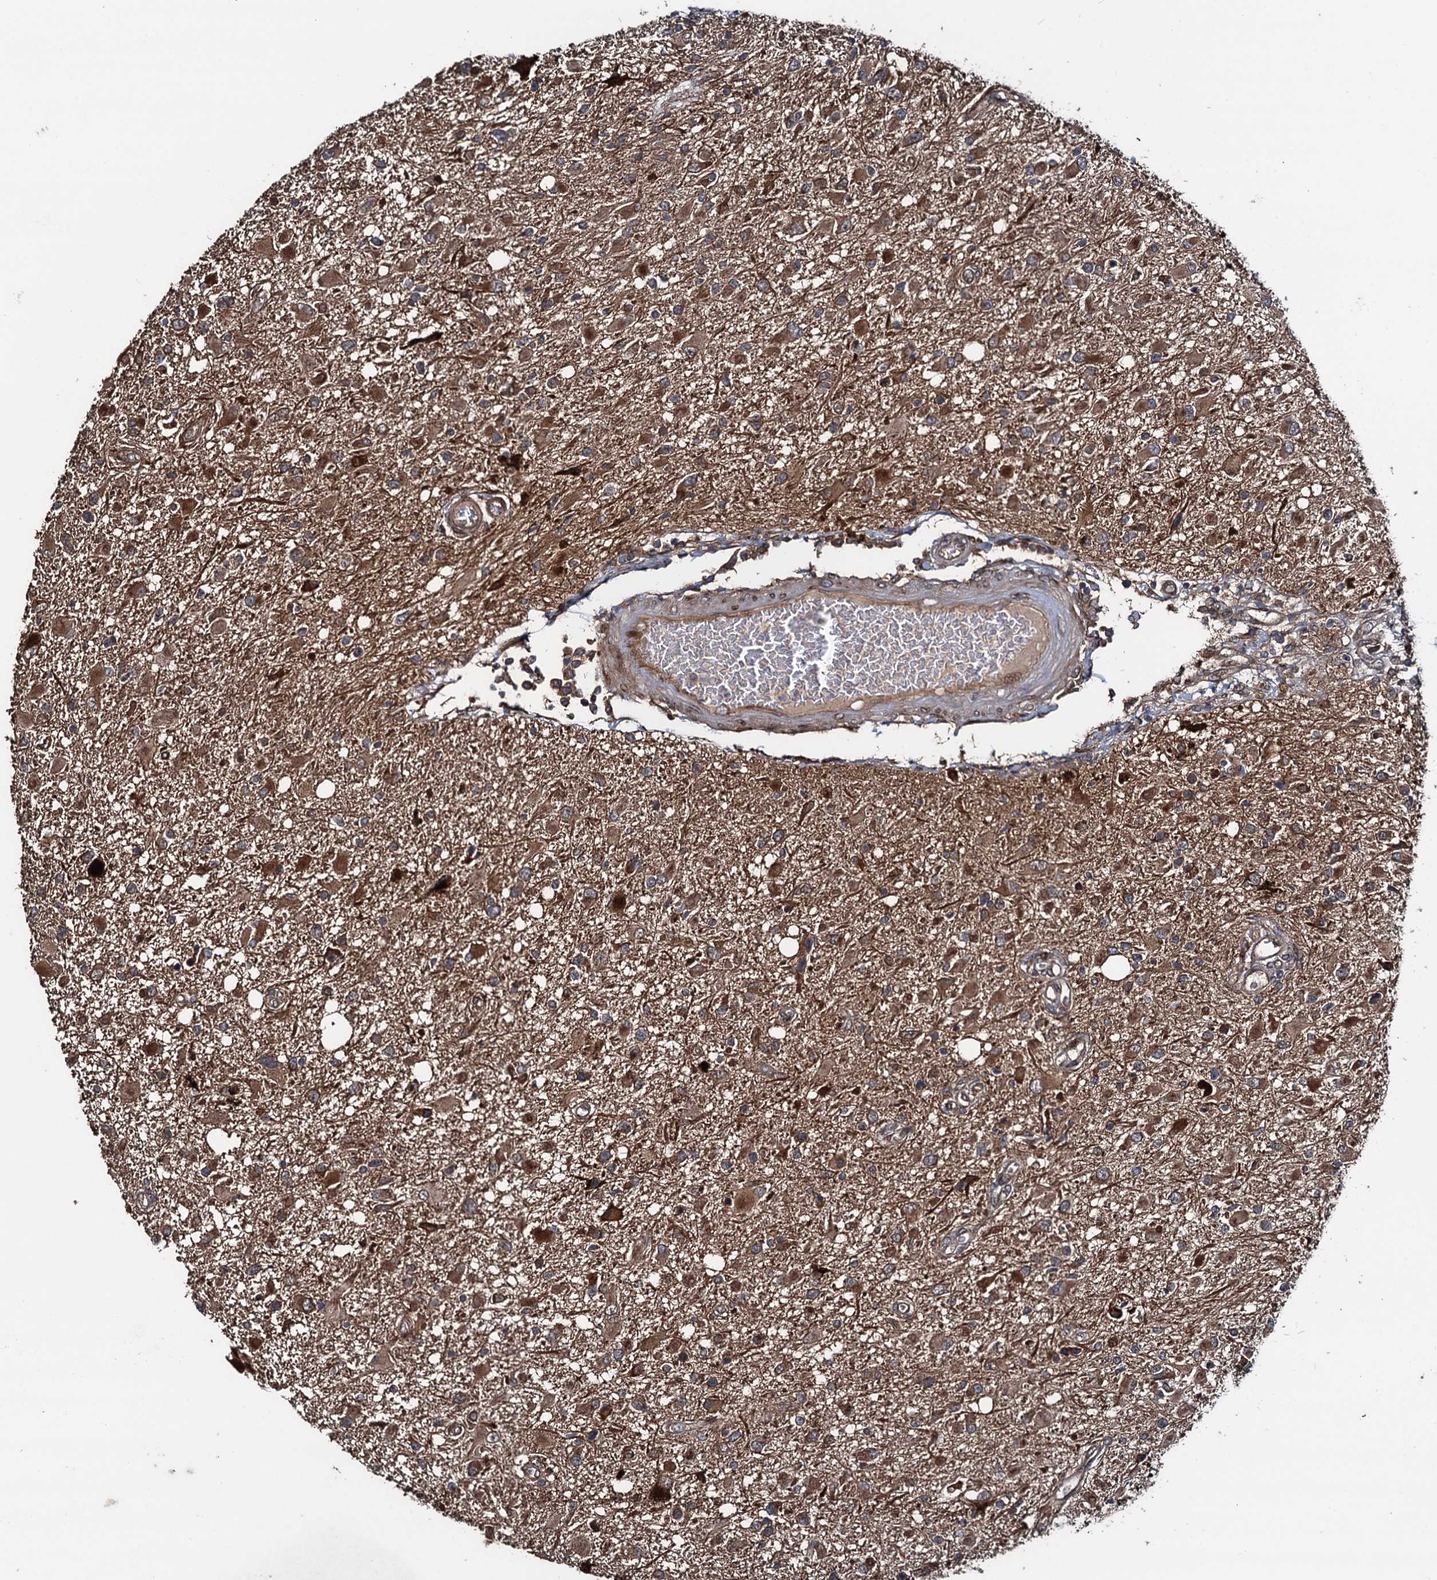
{"staining": {"intensity": "moderate", "quantity": "25%-75%", "location": "cytoplasmic/membranous"}, "tissue": "glioma", "cell_type": "Tumor cells", "image_type": "cancer", "snomed": [{"axis": "morphology", "description": "Glioma, malignant, High grade"}, {"axis": "topography", "description": "Brain"}], "caption": "Glioma tissue displays moderate cytoplasmic/membranous staining in about 25%-75% of tumor cells, visualized by immunohistochemistry. (IHC, brightfield microscopy, high magnification).", "gene": "RHOBTB1", "patient": {"sex": "male", "age": 53}}